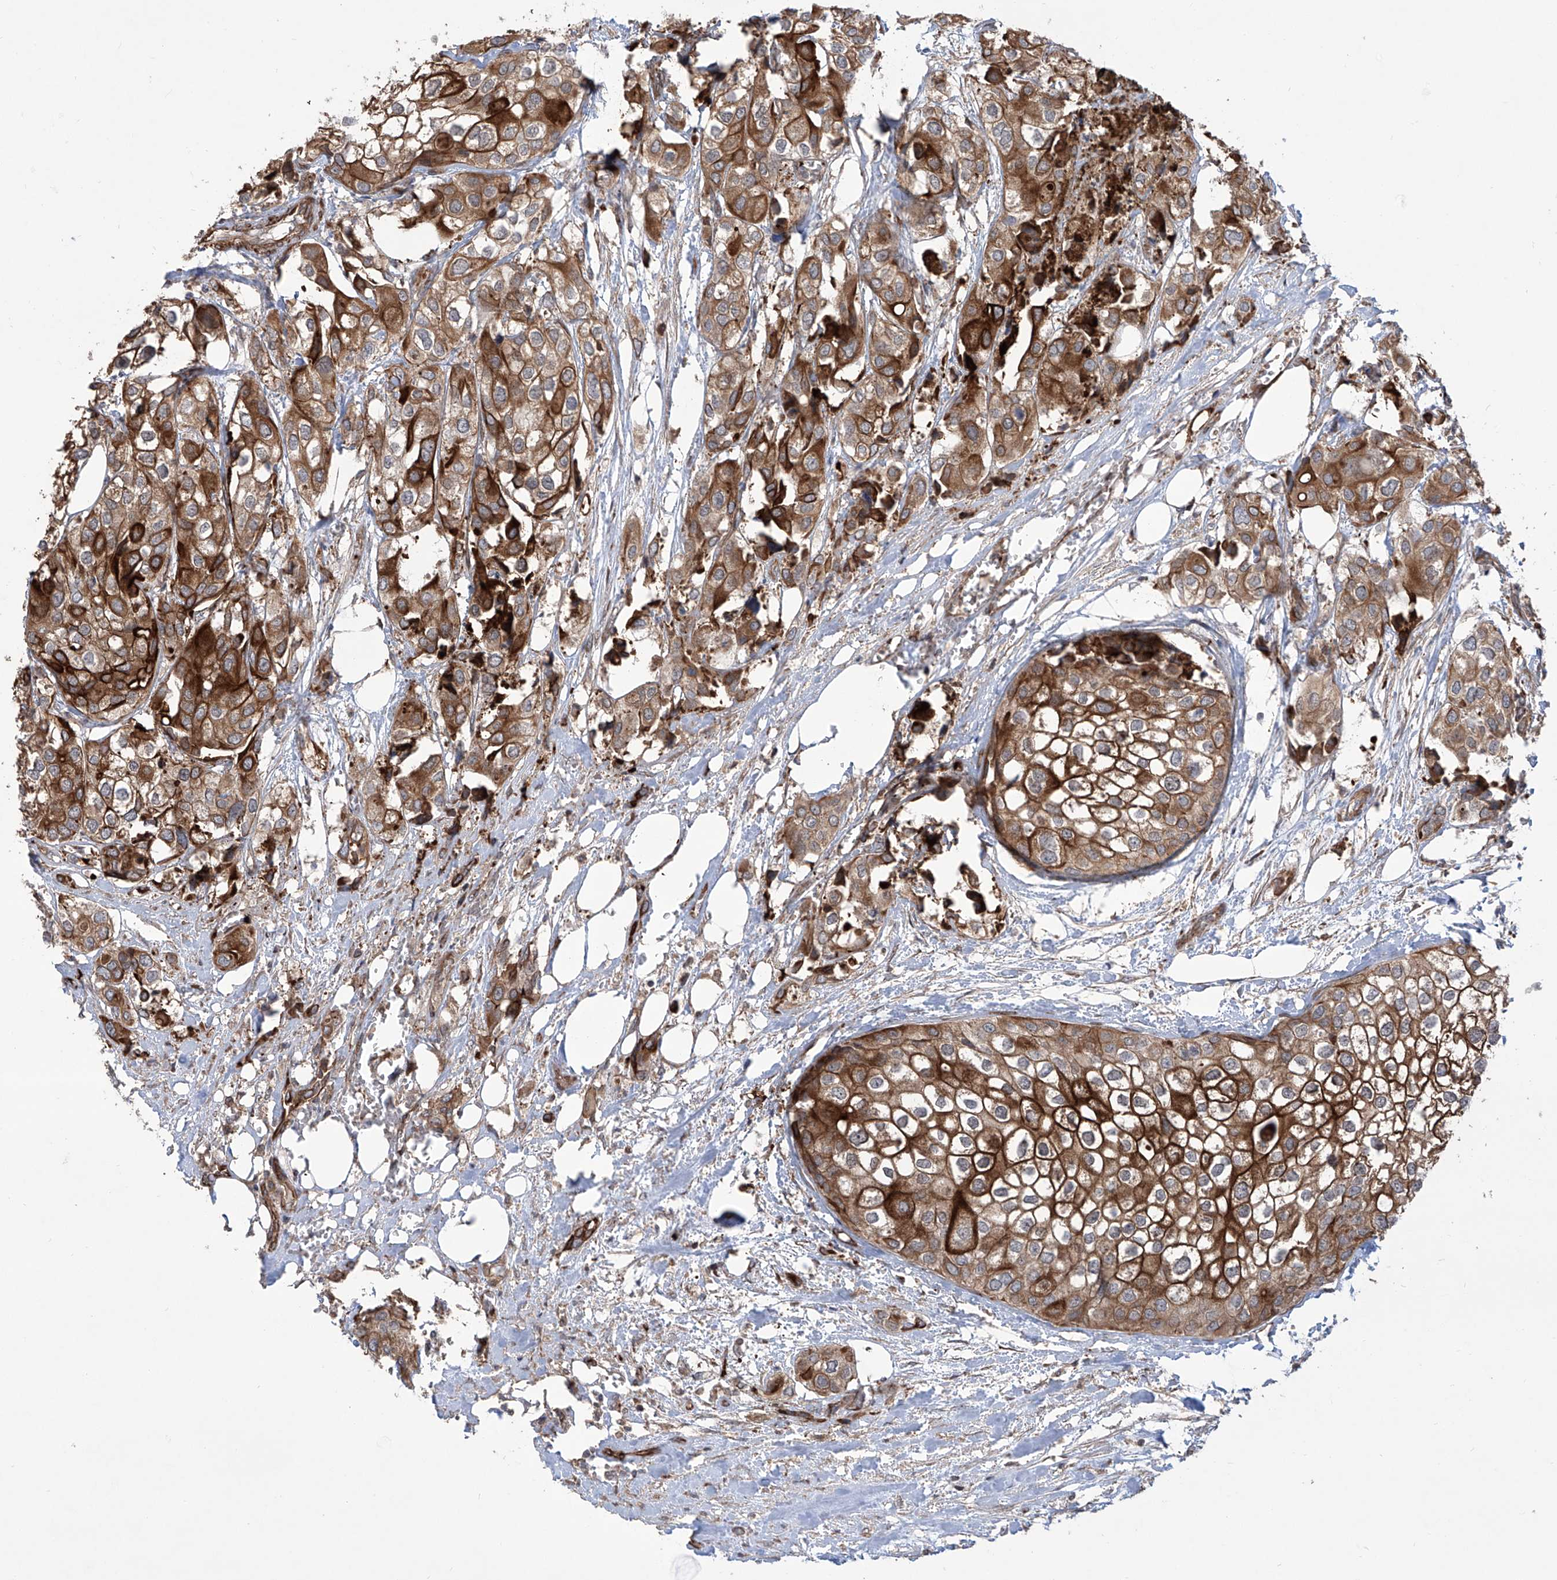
{"staining": {"intensity": "strong", "quantity": ">75%", "location": "cytoplasmic/membranous"}, "tissue": "urothelial cancer", "cell_type": "Tumor cells", "image_type": "cancer", "snomed": [{"axis": "morphology", "description": "Urothelial carcinoma, High grade"}, {"axis": "topography", "description": "Urinary bladder"}], "caption": "The immunohistochemical stain labels strong cytoplasmic/membranous positivity in tumor cells of urothelial cancer tissue. (Brightfield microscopy of DAB IHC at high magnification).", "gene": "APAF1", "patient": {"sex": "male", "age": 64}}